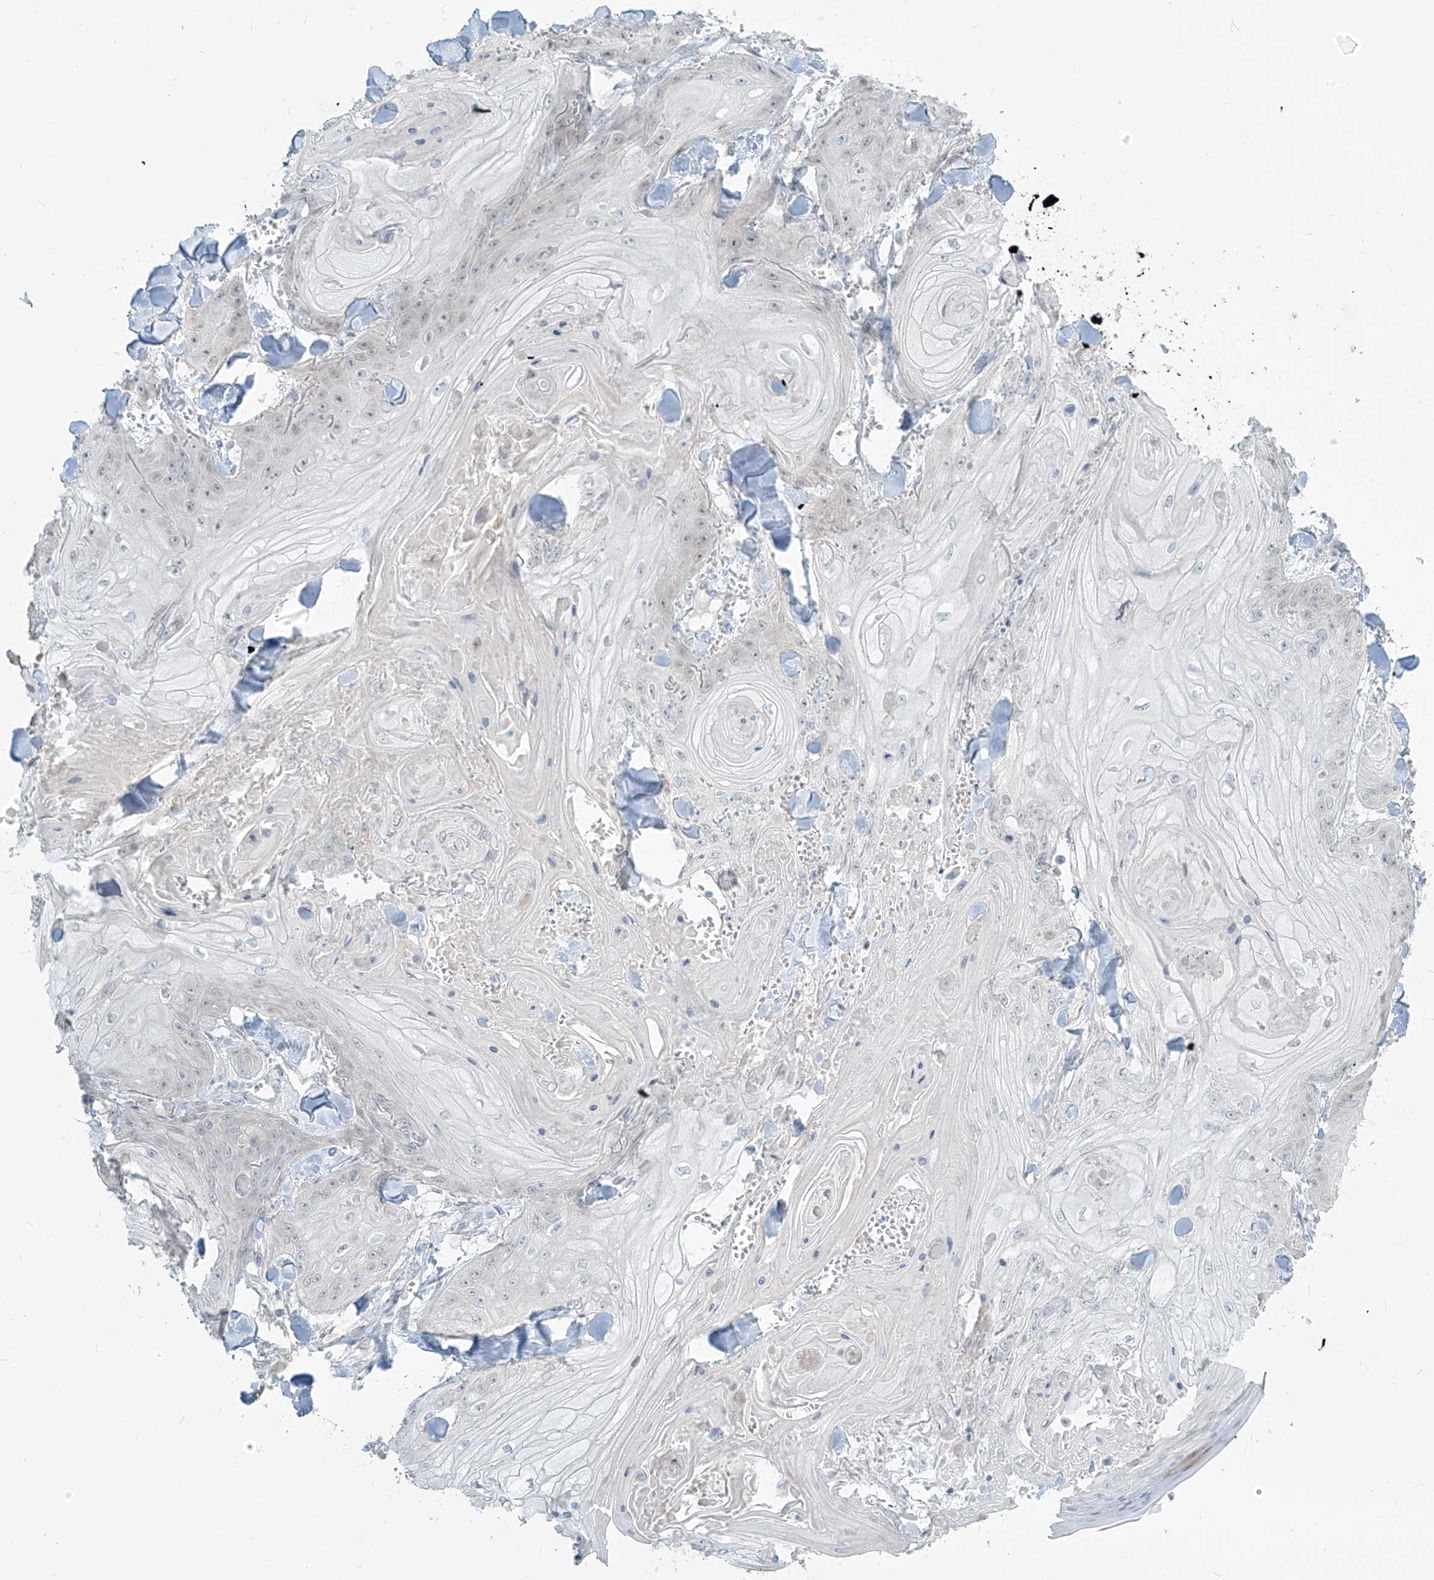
{"staining": {"intensity": "negative", "quantity": "none", "location": "none"}, "tissue": "skin cancer", "cell_type": "Tumor cells", "image_type": "cancer", "snomed": [{"axis": "morphology", "description": "Squamous cell carcinoma, NOS"}, {"axis": "topography", "description": "Skin"}], "caption": "A photomicrograph of human skin squamous cell carcinoma is negative for staining in tumor cells.", "gene": "PRDM6", "patient": {"sex": "male", "age": 74}}